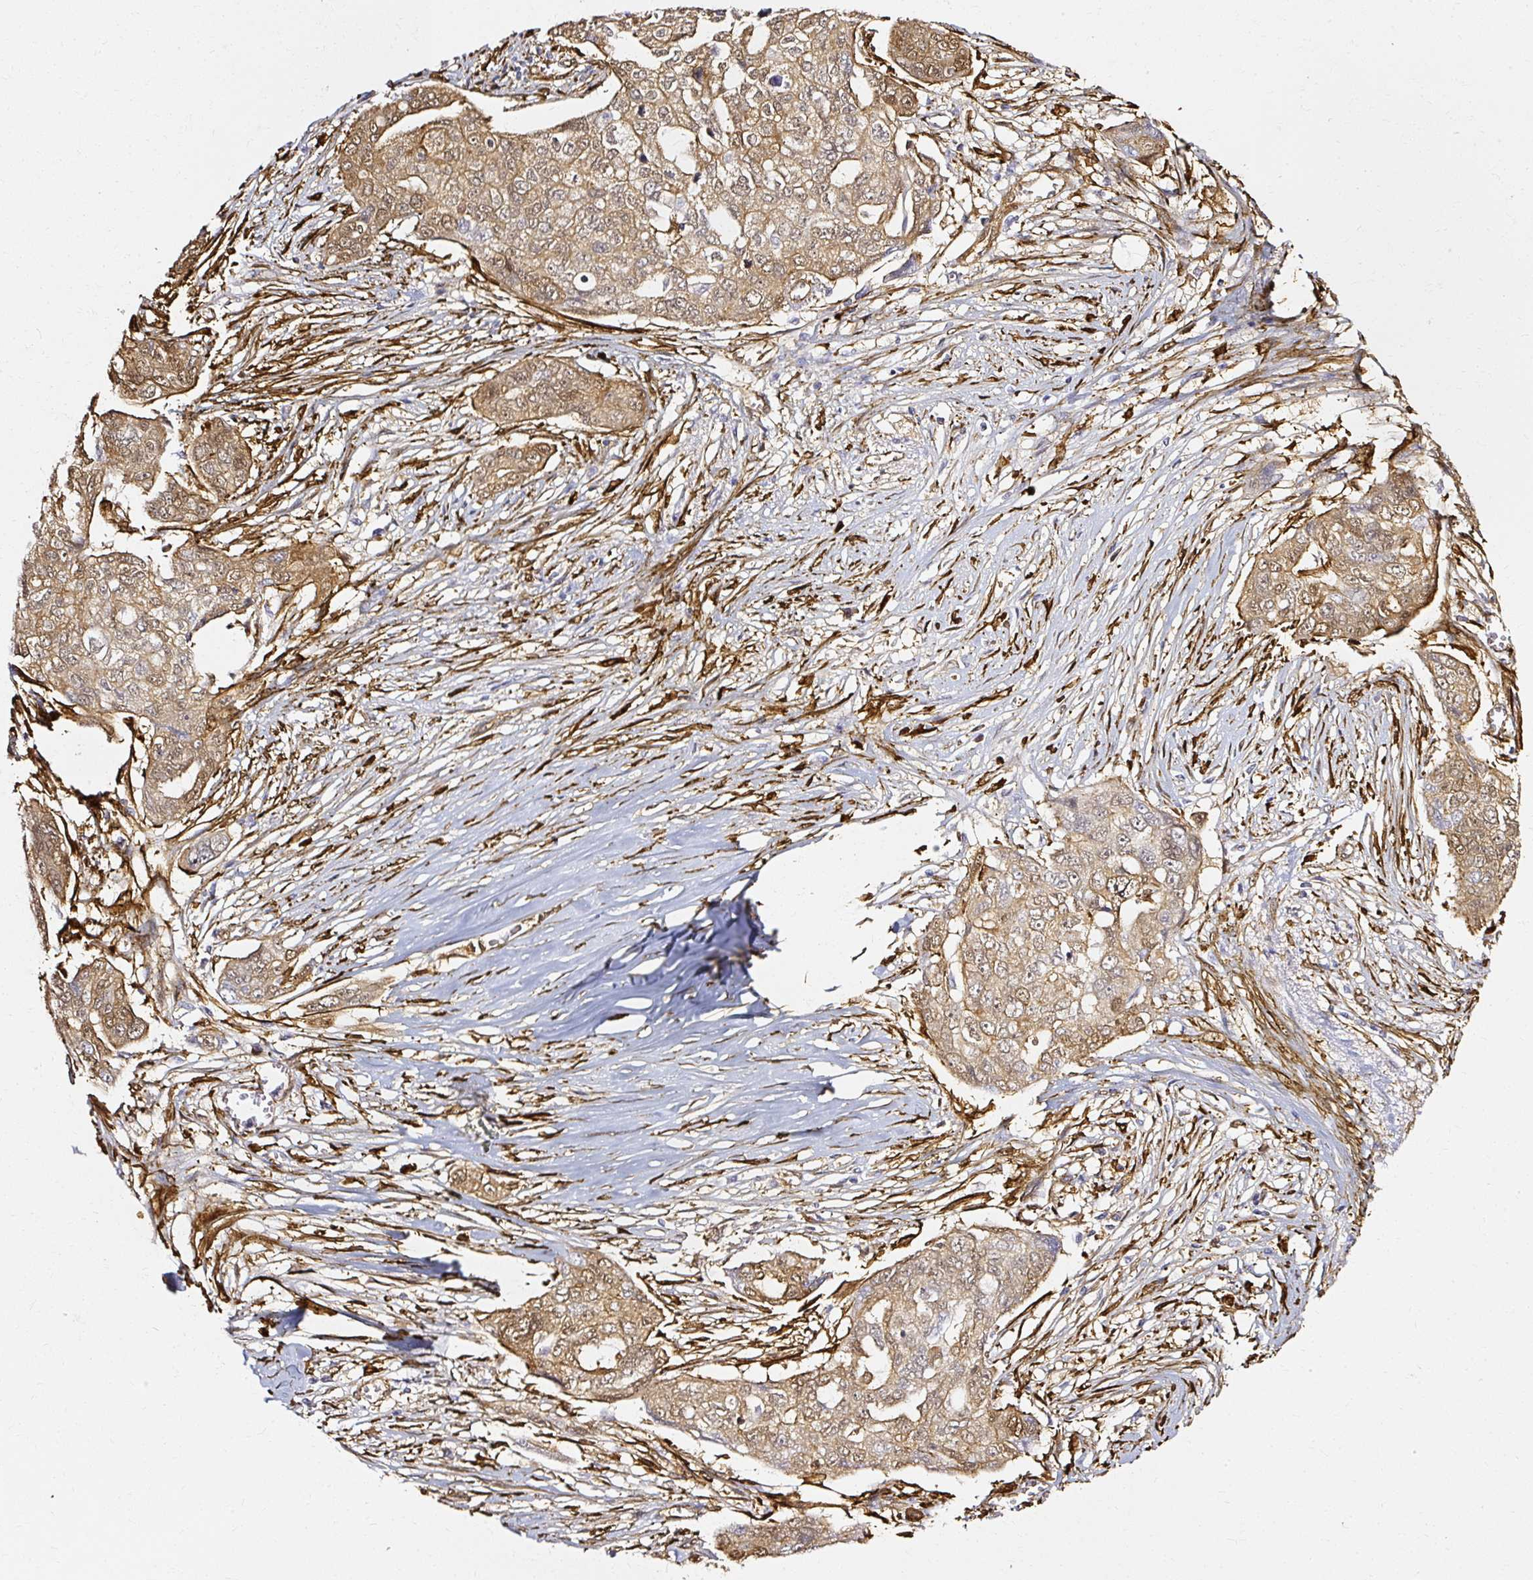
{"staining": {"intensity": "moderate", "quantity": ">75%", "location": "cytoplasmic/membranous,nuclear"}, "tissue": "ovarian cancer", "cell_type": "Tumor cells", "image_type": "cancer", "snomed": [{"axis": "morphology", "description": "Carcinoma, endometroid"}, {"axis": "topography", "description": "Ovary"}], "caption": "High-magnification brightfield microscopy of endometroid carcinoma (ovarian) stained with DAB (3,3'-diaminobenzidine) (brown) and counterstained with hematoxylin (blue). tumor cells exhibit moderate cytoplasmic/membranous and nuclear staining is appreciated in approximately>75% of cells.", "gene": "CNN3", "patient": {"sex": "female", "age": 70}}